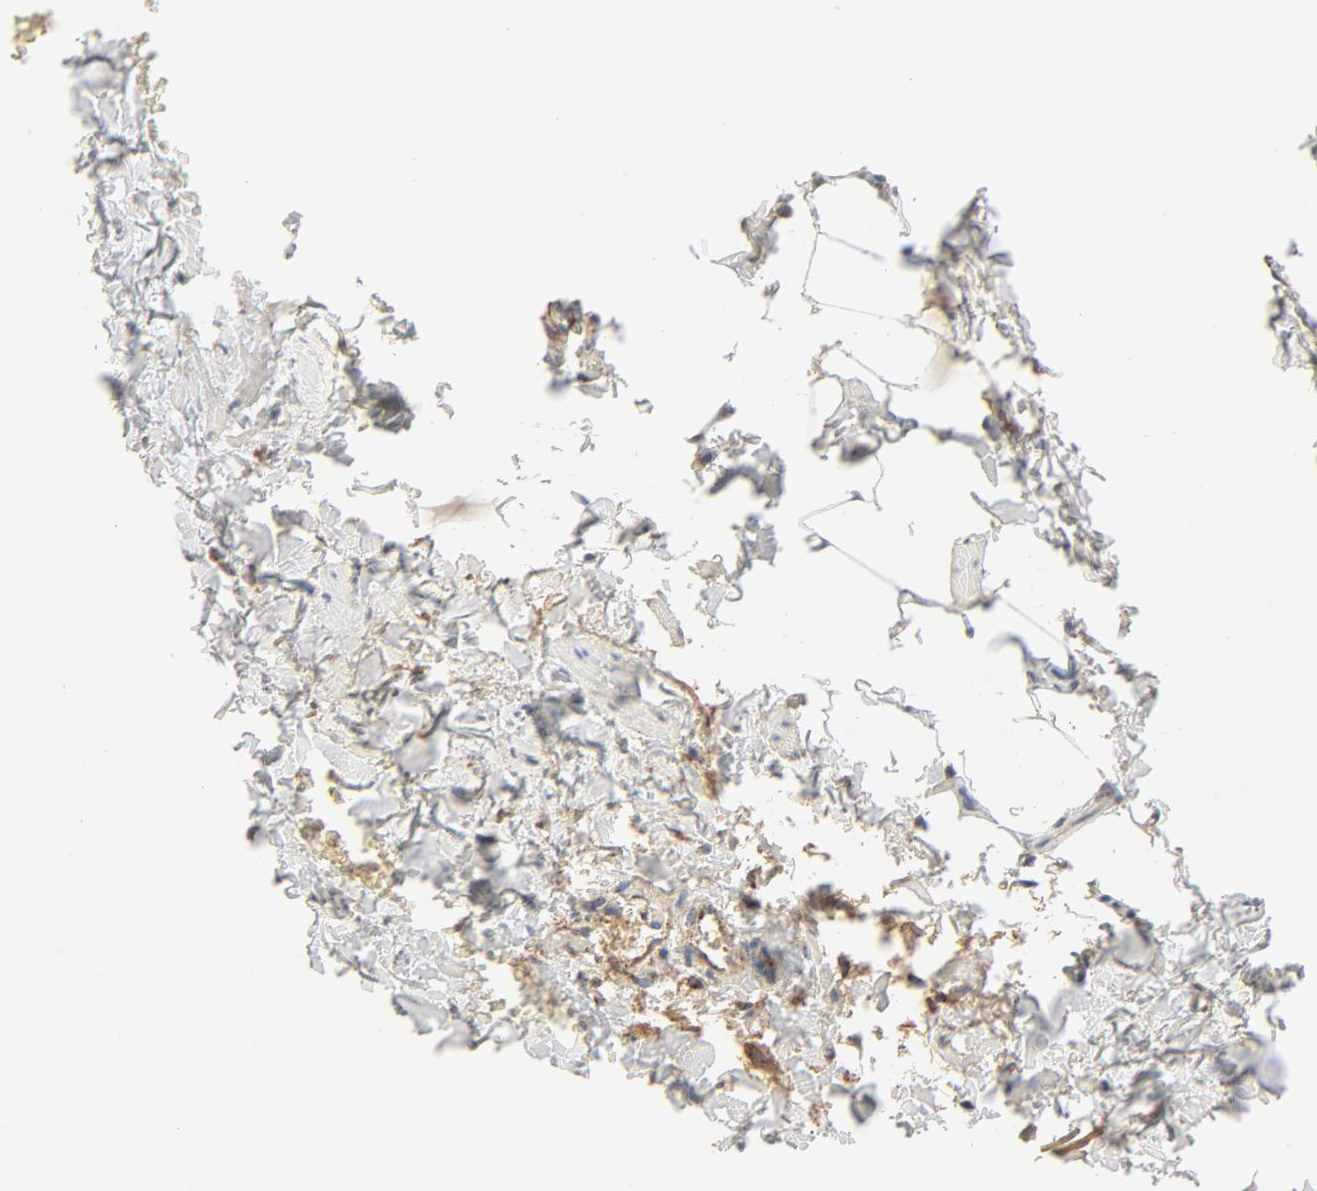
{"staining": {"intensity": "moderate", "quantity": "25%-75%", "location": "cytoplasmic/membranous"}, "tissue": "adipose tissue", "cell_type": "Adipocytes", "image_type": "normal", "snomed": [{"axis": "morphology", "description": "Normal tissue, NOS"}, {"axis": "topography", "description": "Vascular tissue"}], "caption": "Adipose tissue stained with DAB (3,3'-diaminobenzidine) immunohistochemistry demonstrates medium levels of moderate cytoplasmic/membranous expression in approximately 25%-75% of adipocytes.", "gene": "PCNX4", "patient": {"sex": "male", "age": 41}}